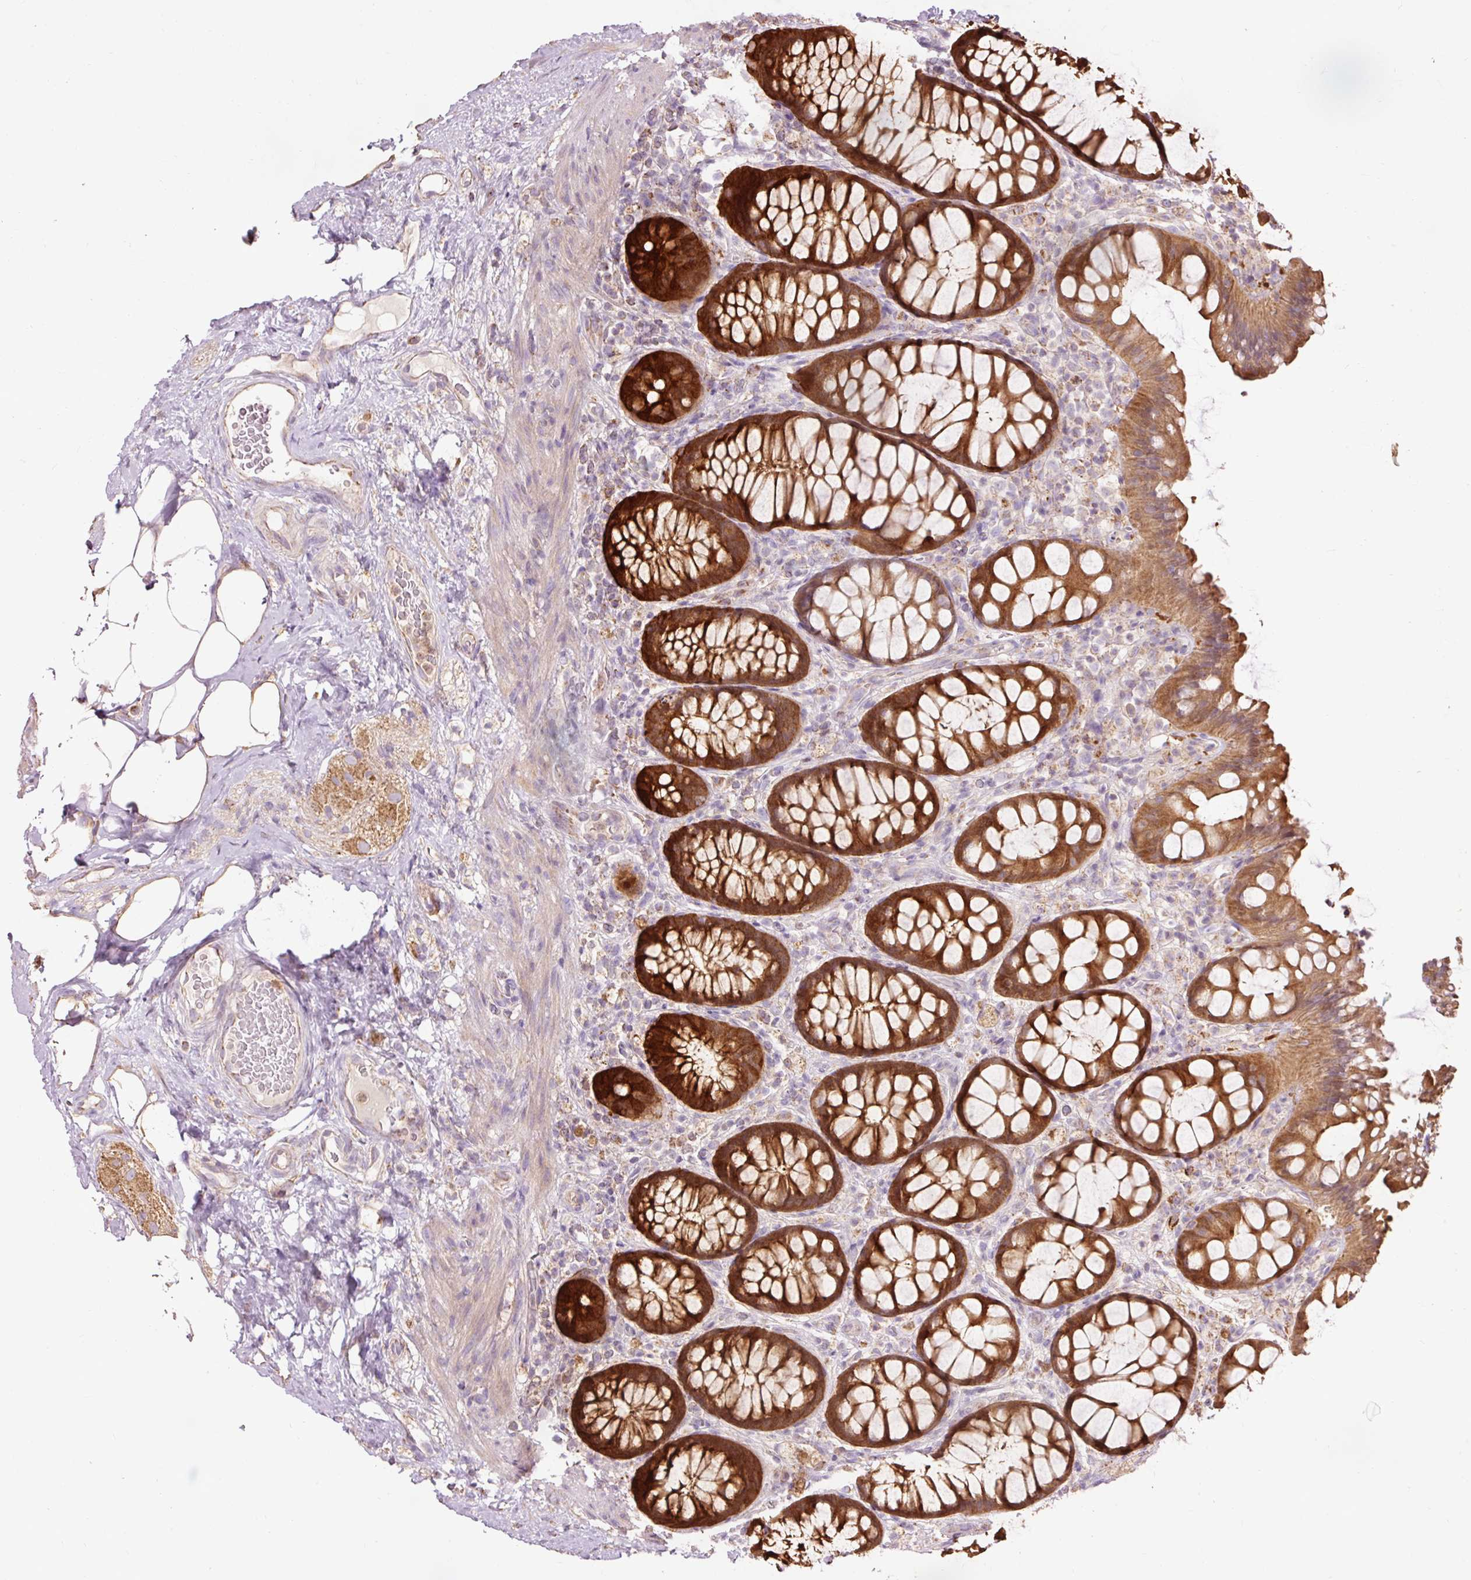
{"staining": {"intensity": "strong", "quantity": ">75%", "location": "cytoplasmic/membranous"}, "tissue": "rectum", "cell_type": "Glandular cells", "image_type": "normal", "snomed": [{"axis": "morphology", "description": "Normal tissue, NOS"}, {"axis": "topography", "description": "Rectum"}], "caption": "Brown immunohistochemical staining in benign human rectum exhibits strong cytoplasmic/membranous positivity in approximately >75% of glandular cells.", "gene": "PRDX5", "patient": {"sex": "female", "age": 67}}